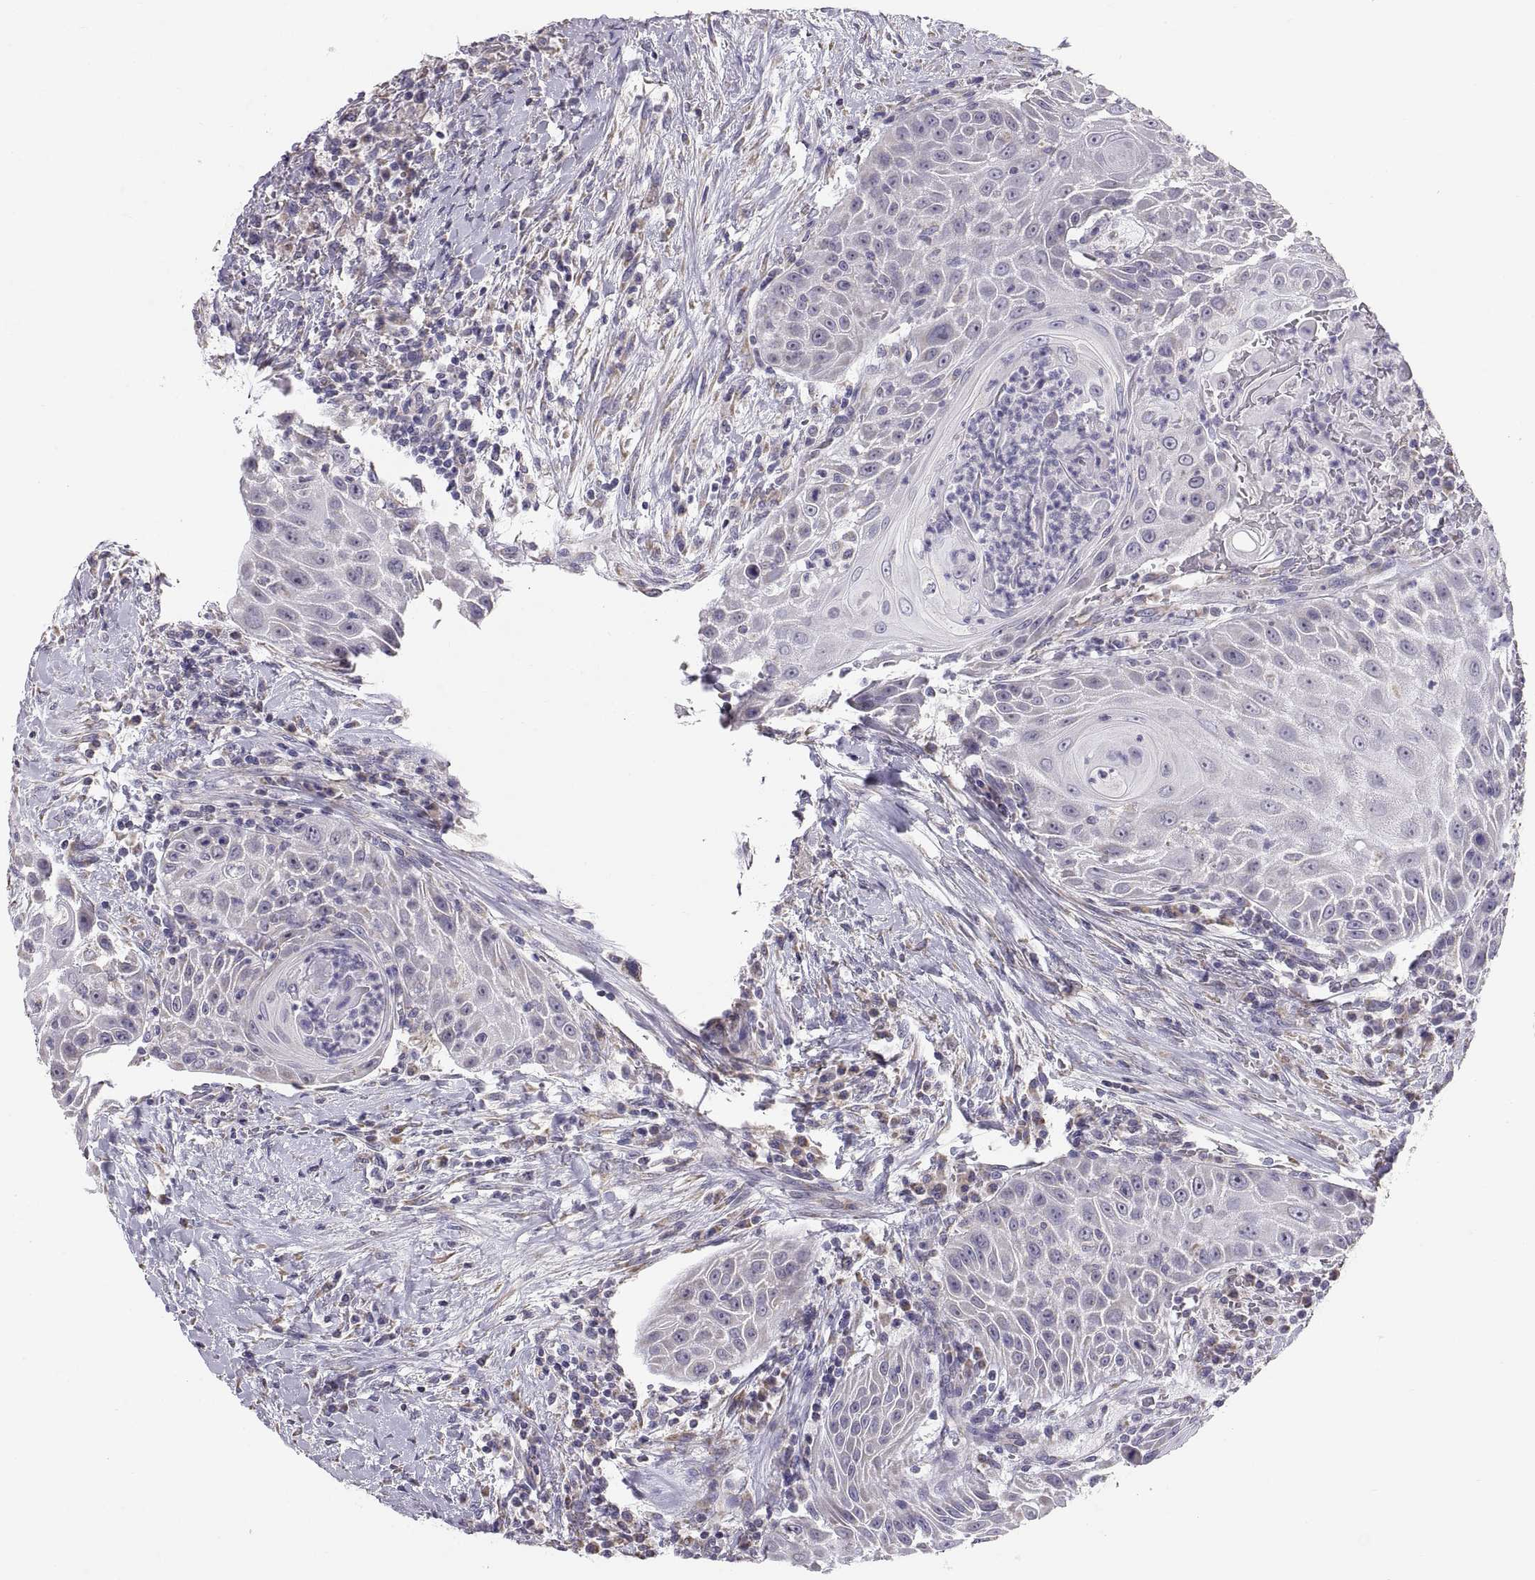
{"staining": {"intensity": "negative", "quantity": "none", "location": "none"}, "tissue": "head and neck cancer", "cell_type": "Tumor cells", "image_type": "cancer", "snomed": [{"axis": "morphology", "description": "Squamous cell carcinoma, NOS"}, {"axis": "topography", "description": "Head-Neck"}], "caption": "High power microscopy photomicrograph of an immunohistochemistry histopathology image of head and neck cancer (squamous cell carcinoma), revealing no significant staining in tumor cells. (Brightfield microscopy of DAB IHC at high magnification).", "gene": "TNNC1", "patient": {"sex": "male", "age": 69}}